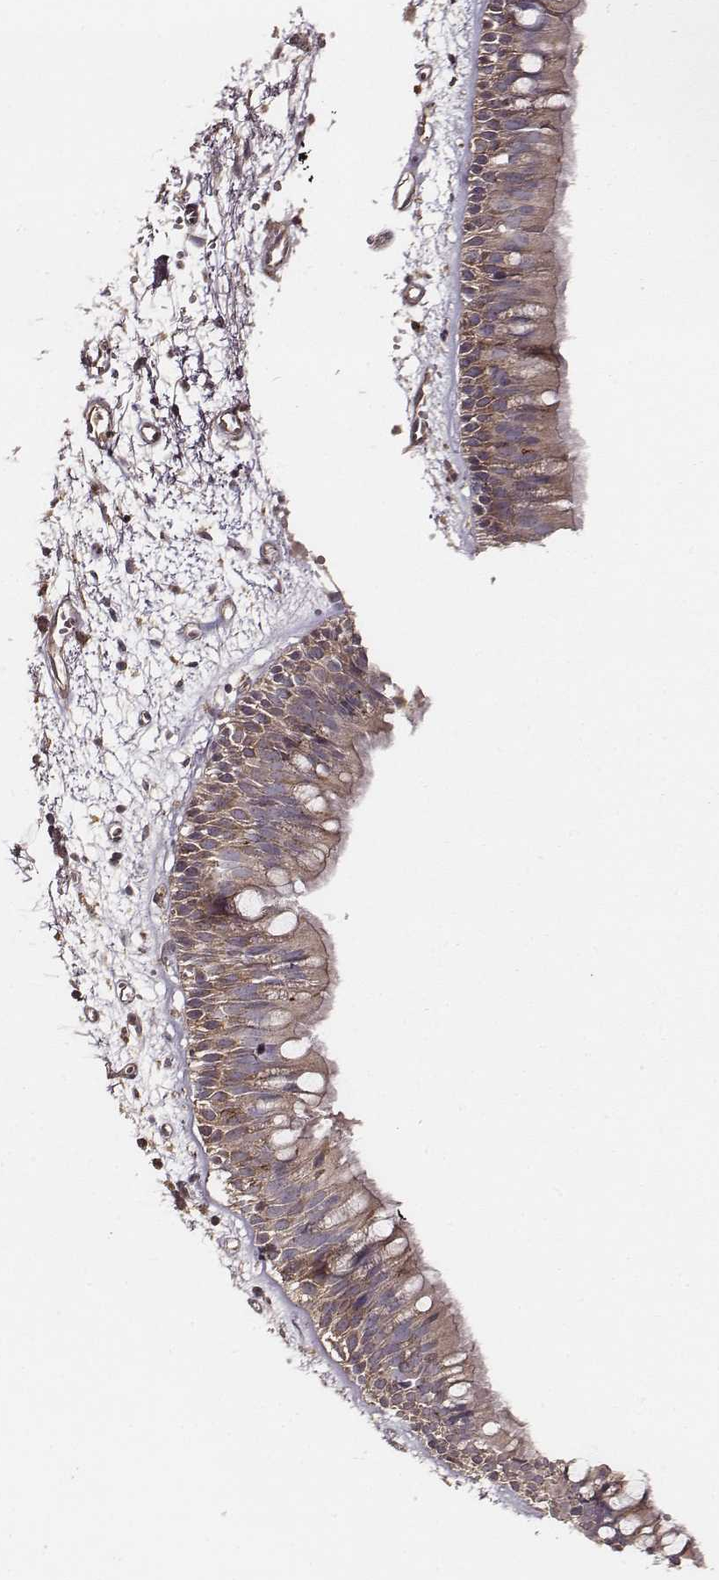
{"staining": {"intensity": "moderate", "quantity": ">75%", "location": "cytoplasmic/membranous"}, "tissue": "bronchus", "cell_type": "Respiratory epithelial cells", "image_type": "normal", "snomed": [{"axis": "morphology", "description": "Normal tissue, NOS"}, {"axis": "morphology", "description": "Squamous cell carcinoma, NOS"}, {"axis": "topography", "description": "Cartilage tissue"}, {"axis": "topography", "description": "Bronchus"}, {"axis": "topography", "description": "Lung"}], "caption": "An immunohistochemistry histopathology image of normal tissue is shown. Protein staining in brown highlights moderate cytoplasmic/membranous positivity in bronchus within respiratory epithelial cells.", "gene": "VPS26A", "patient": {"sex": "male", "age": 66}}